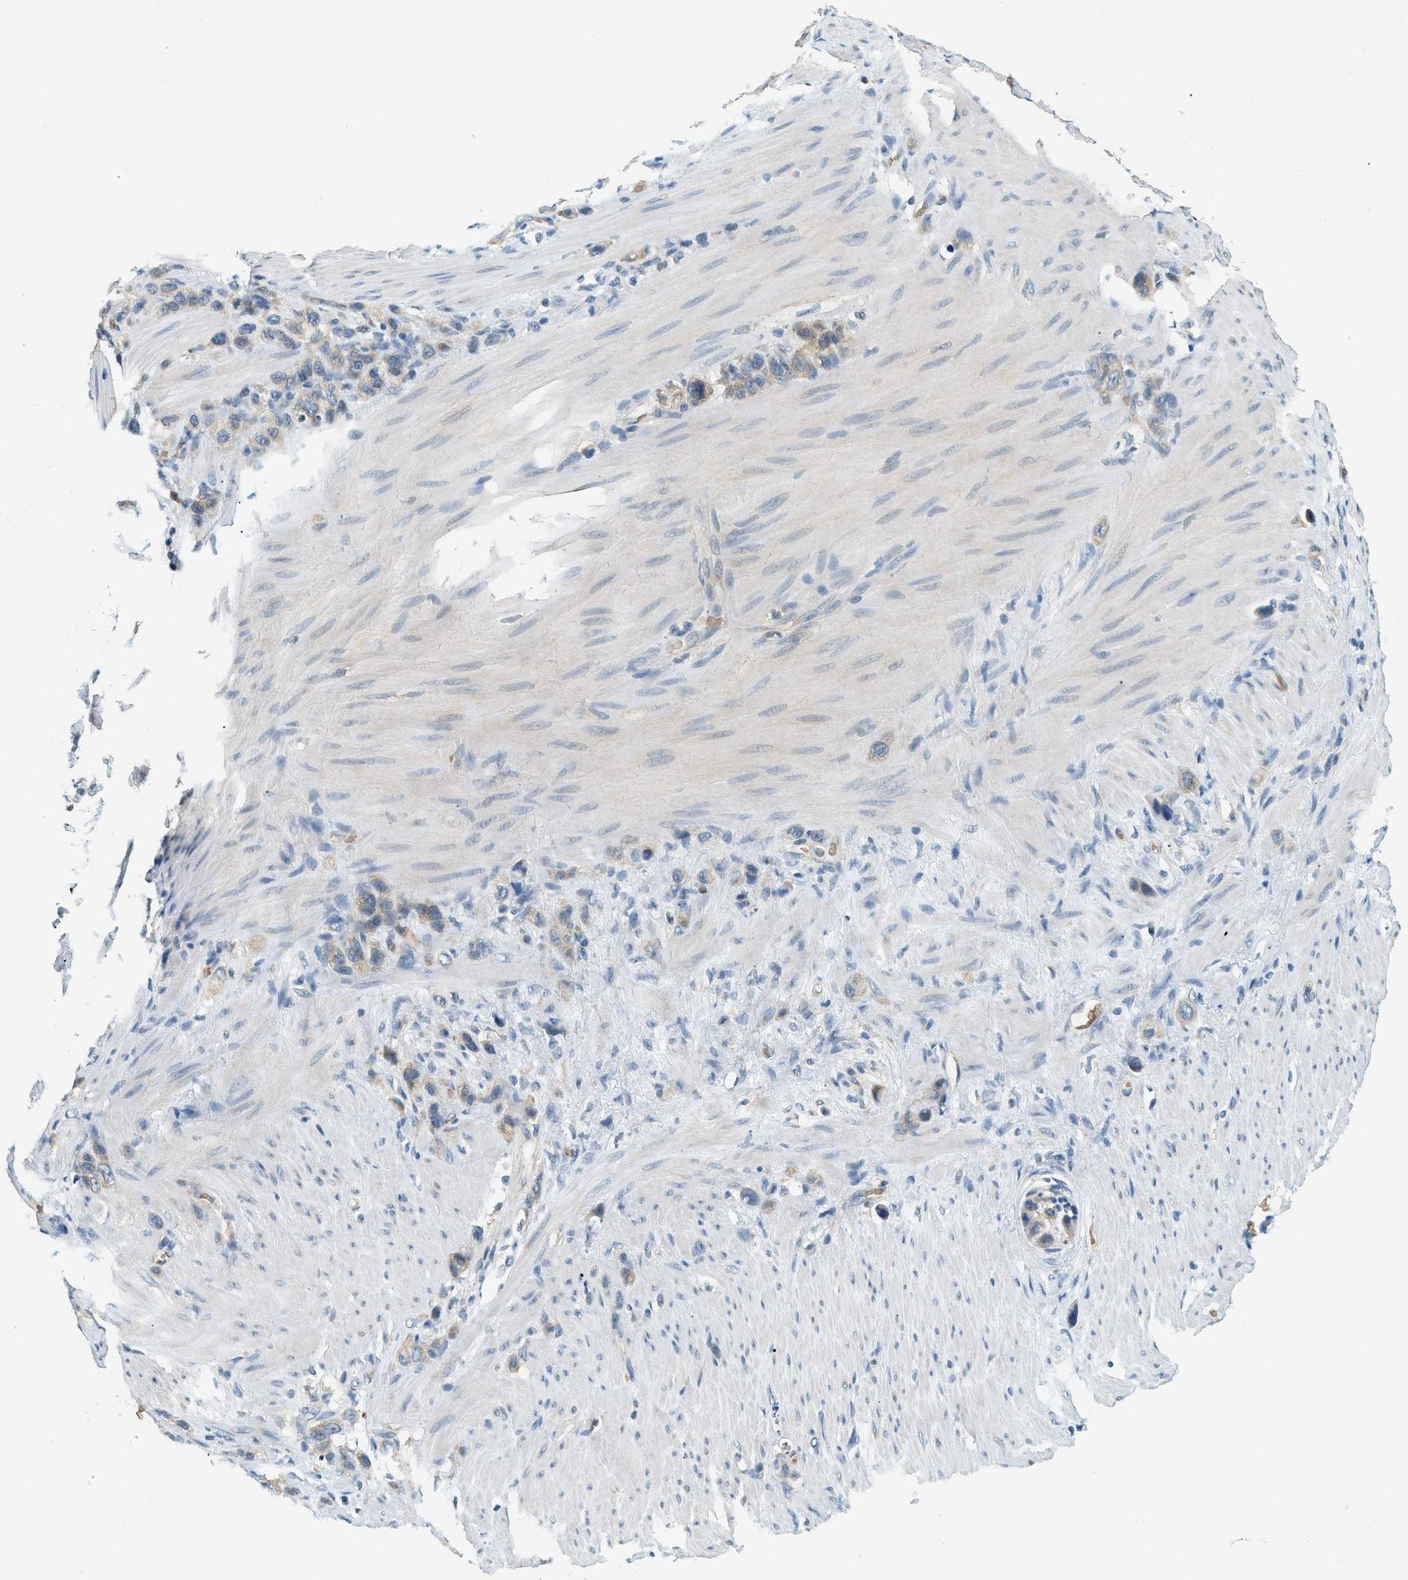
{"staining": {"intensity": "weak", "quantity": "<25%", "location": "cytoplasmic/membranous"}, "tissue": "stomach cancer", "cell_type": "Tumor cells", "image_type": "cancer", "snomed": [{"axis": "morphology", "description": "Adenocarcinoma, NOS"}, {"axis": "morphology", "description": "Adenocarcinoma, High grade"}, {"axis": "topography", "description": "Stomach, upper"}, {"axis": "topography", "description": "Stomach, lower"}], "caption": "IHC image of human stomach high-grade adenocarcinoma stained for a protein (brown), which reveals no positivity in tumor cells.", "gene": "CYTH2", "patient": {"sex": "female", "age": 65}}